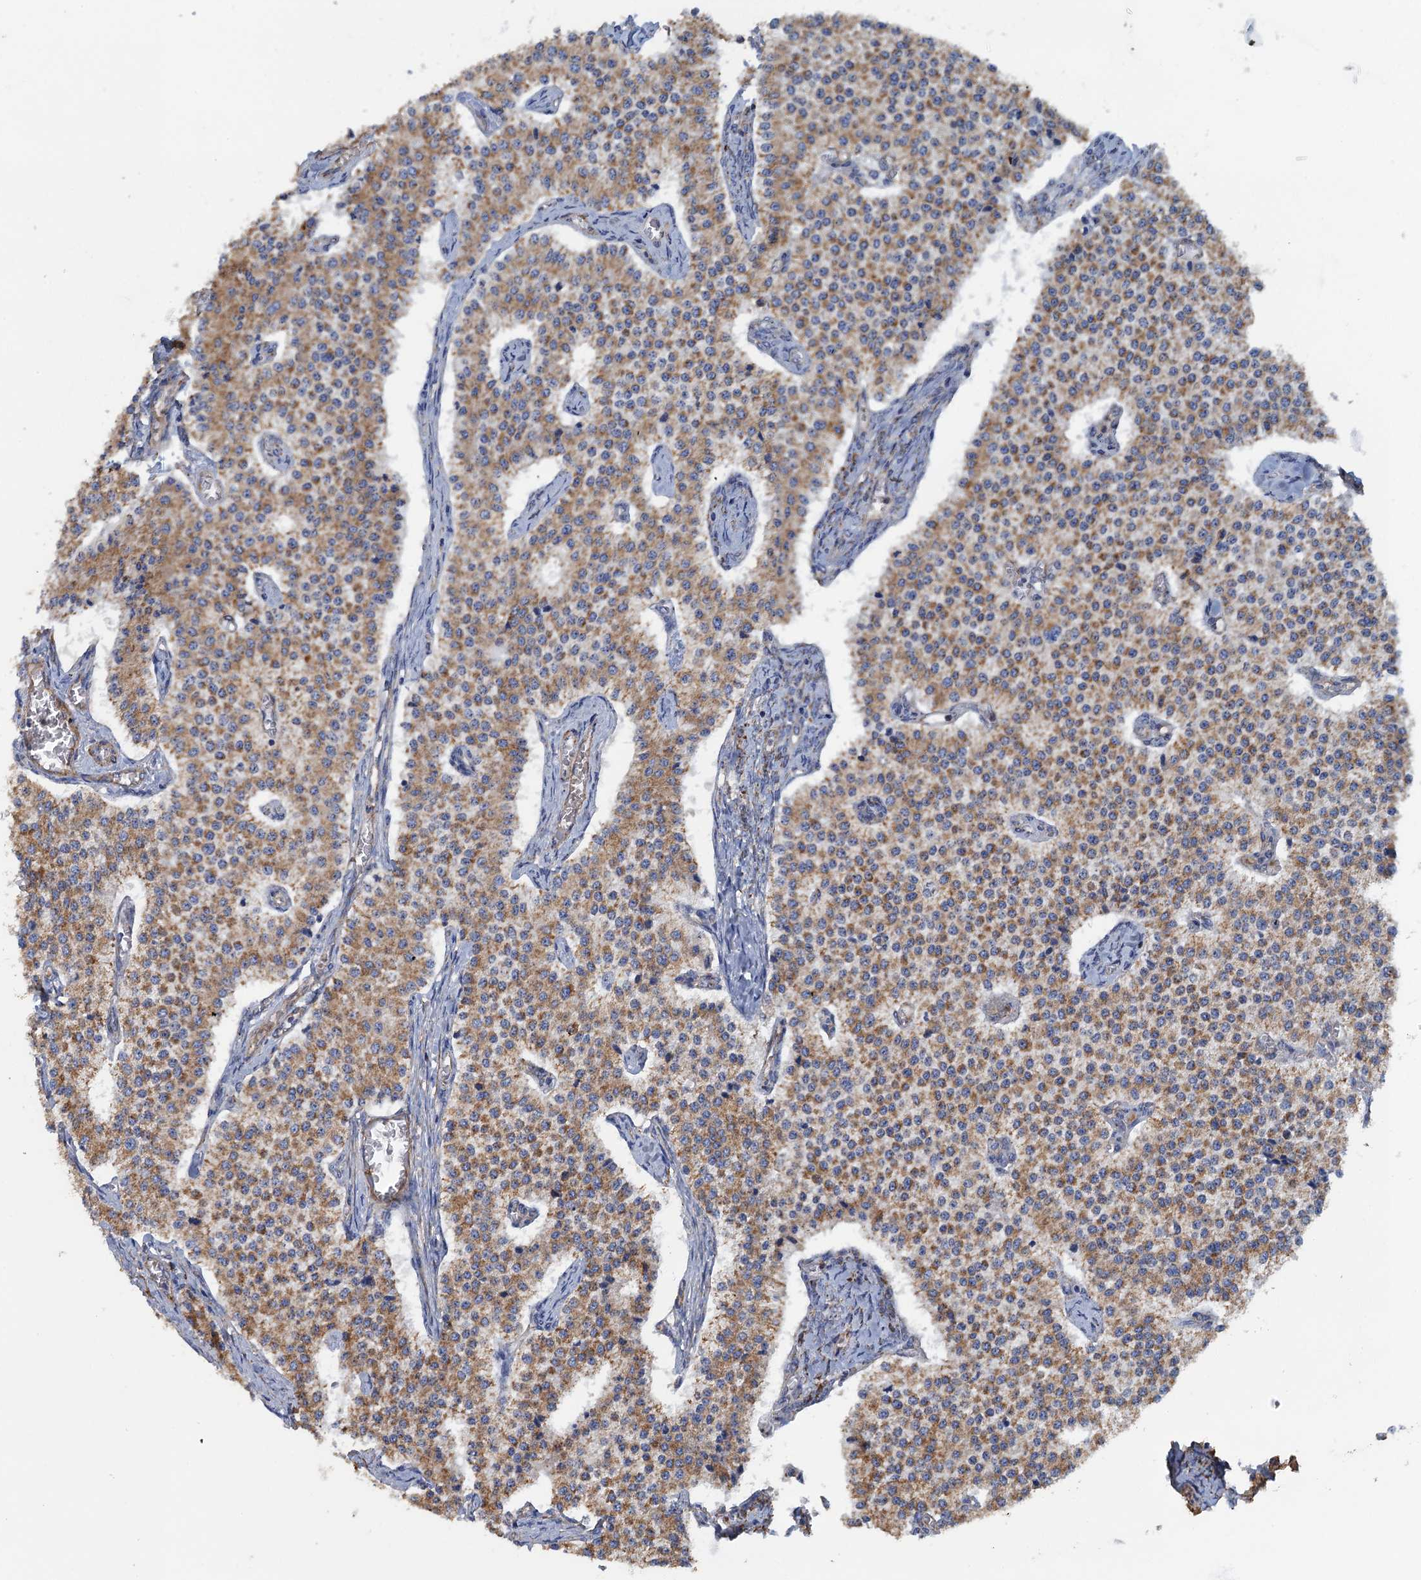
{"staining": {"intensity": "moderate", "quantity": ">75%", "location": "cytoplasmic/membranous"}, "tissue": "carcinoid", "cell_type": "Tumor cells", "image_type": "cancer", "snomed": [{"axis": "morphology", "description": "Carcinoid, malignant, NOS"}, {"axis": "topography", "description": "Colon"}], "caption": "IHC (DAB (3,3'-diaminobenzidine)) staining of human carcinoid (malignant) demonstrates moderate cytoplasmic/membranous protein expression in about >75% of tumor cells.", "gene": "GCSH", "patient": {"sex": "female", "age": 52}}